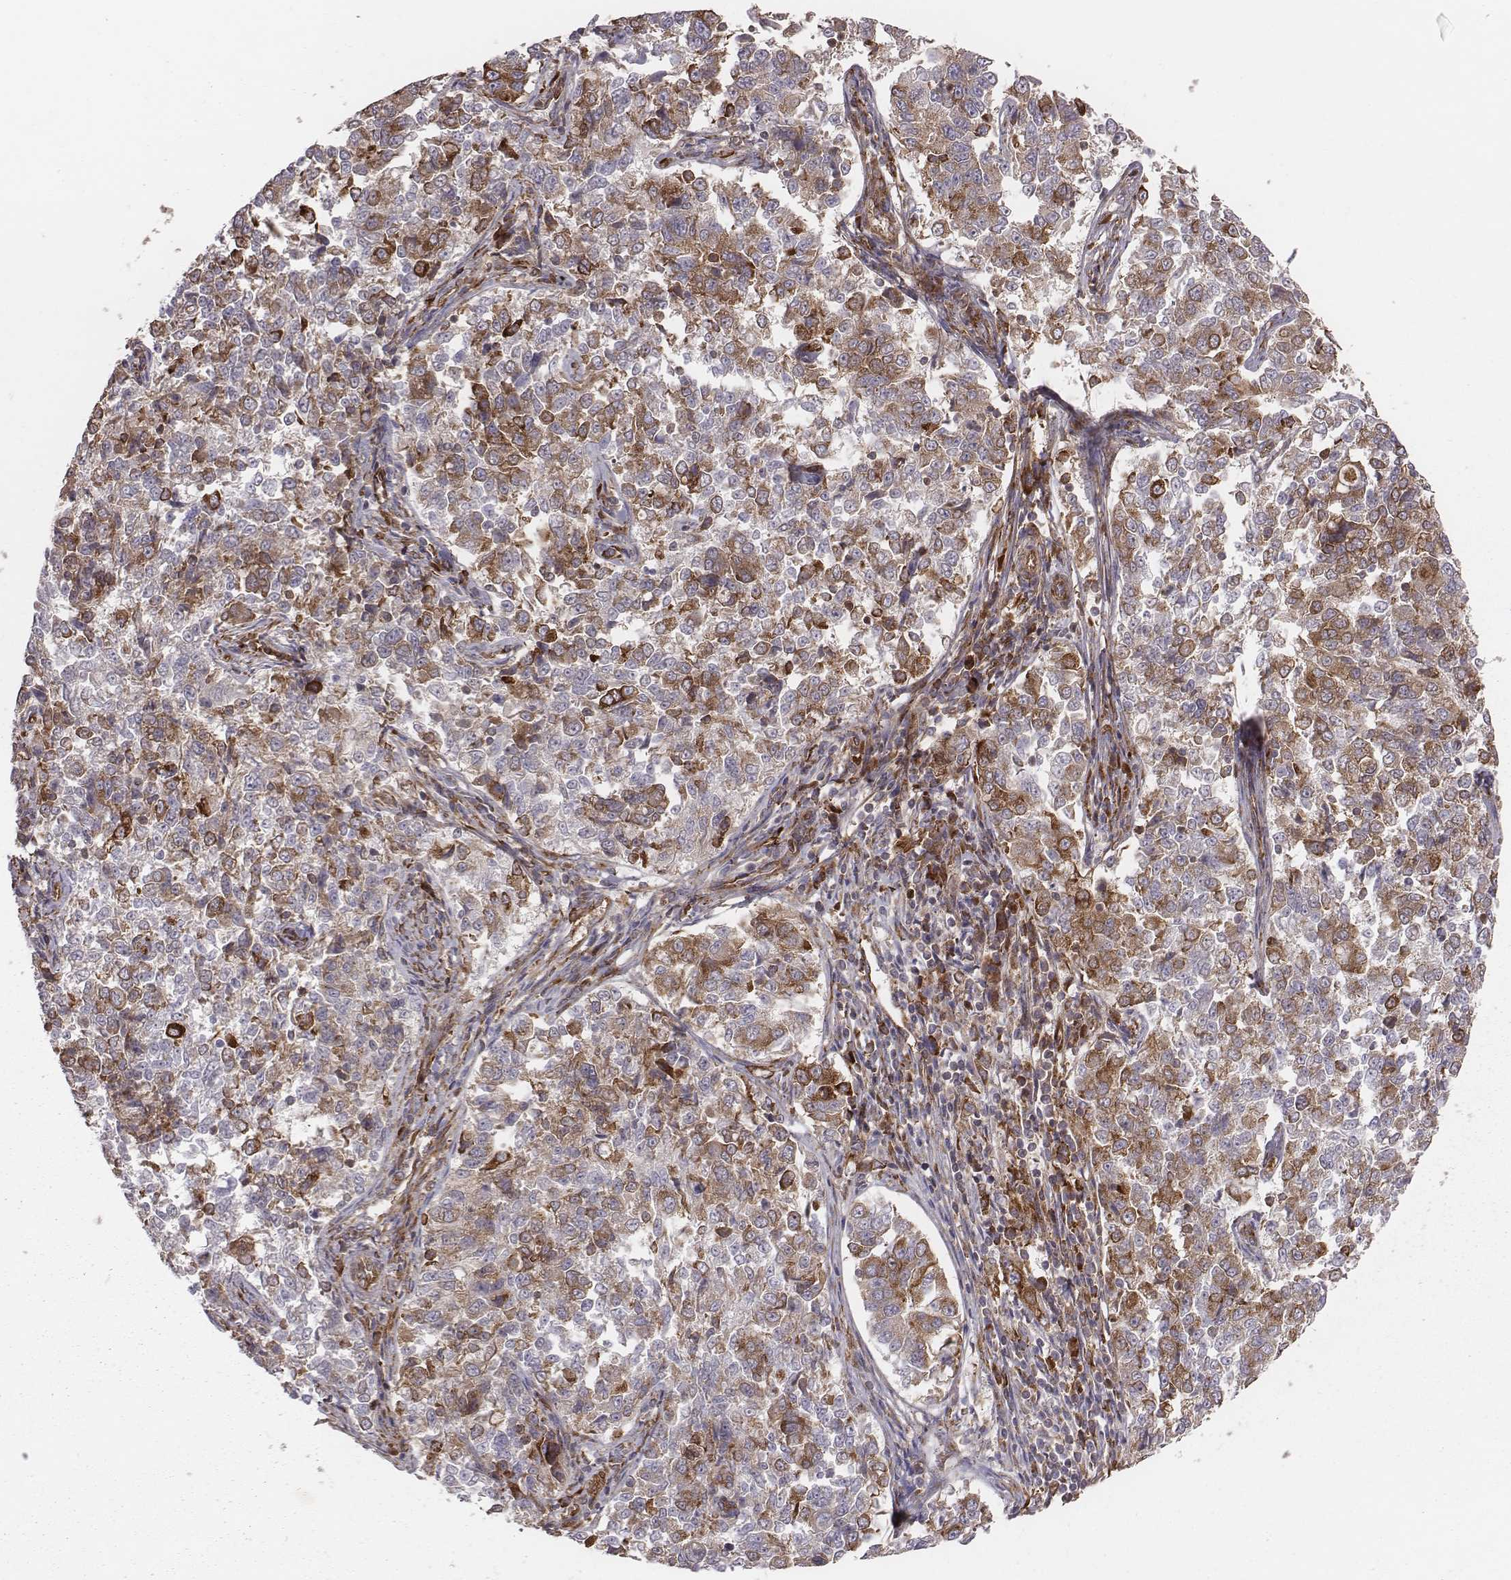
{"staining": {"intensity": "moderate", "quantity": "25%-75%", "location": "cytoplasmic/membranous"}, "tissue": "endometrial cancer", "cell_type": "Tumor cells", "image_type": "cancer", "snomed": [{"axis": "morphology", "description": "Adenocarcinoma, NOS"}, {"axis": "topography", "description": "Endometrium"}], "caption": "Immunohistochemical staining of endometrial cancer demonstrates medium levels of moderate cytoplasmic/membranous protein expression in about 25%-75% of tumor cells. The protein is shown in brown color, while the nuclei are stained blue.", "gene": "TXLNA", "patient": {"sex": "female", "age": 43}}